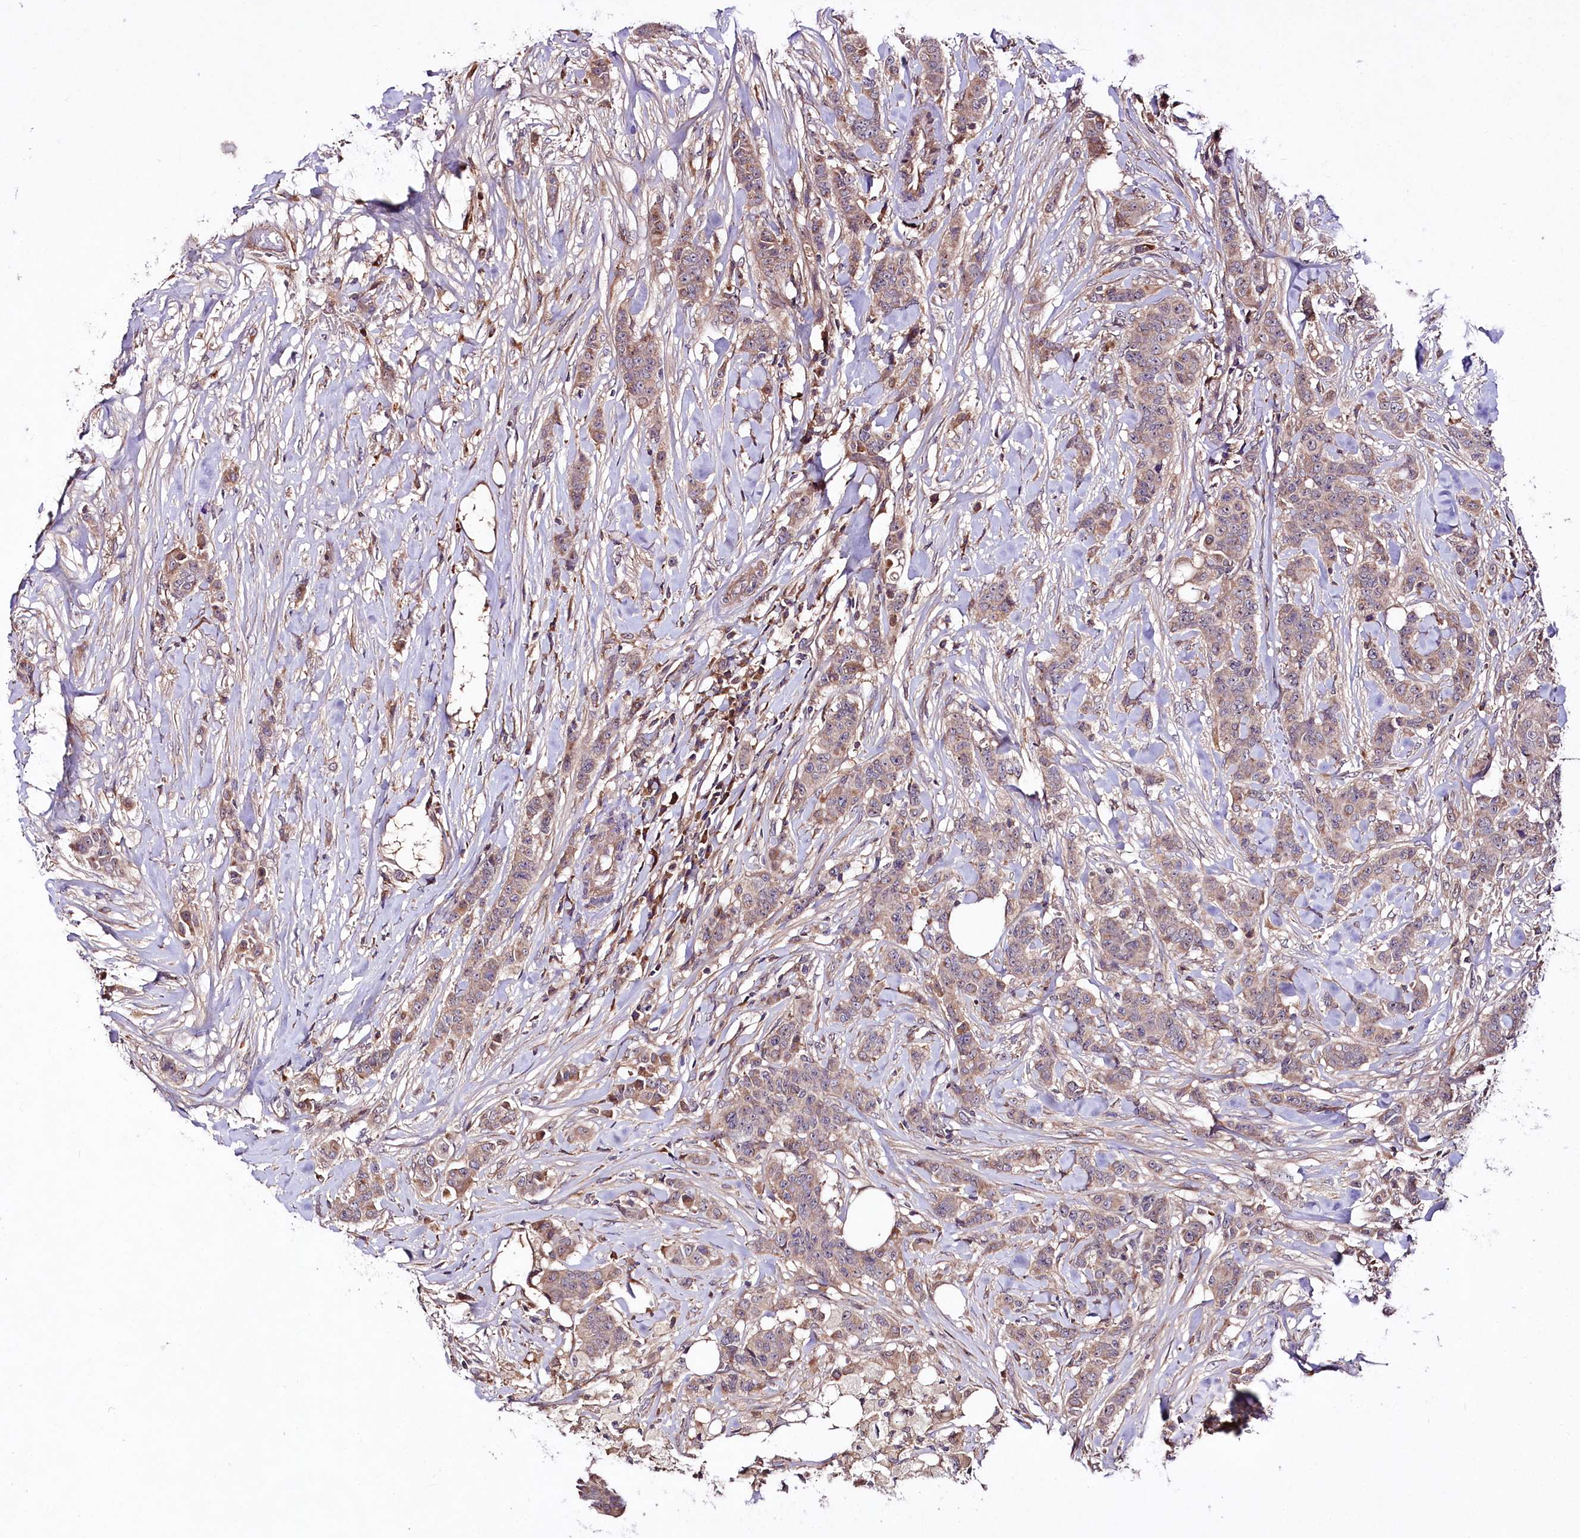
{"staining": {"intensity": "moderate", "quantity": ">75%", "location": "cytoplasmic/membranous"}, "tissue": "breast cancer", "cell_type": "Tumor cells", "image_type": "cancer", "snomed": [{"axis": "morphology", "description": "Duct carcinoma"}, {"axis": "topography", "description": "Breast"}], "caption": "Immunohistochemistry of human breast cancer (infiltrating ductal carcinoma) demonstrates medium levels of moderate cytoplasmic/membranous staining in about >75% of tumor cells. The staining is performed using DAB brown chromogen to label protein expression. The nuclei are counter-stained blue using hematoxylin.", "gene": "TNPO3", "patient": {"sex": "female", "age": 40}}